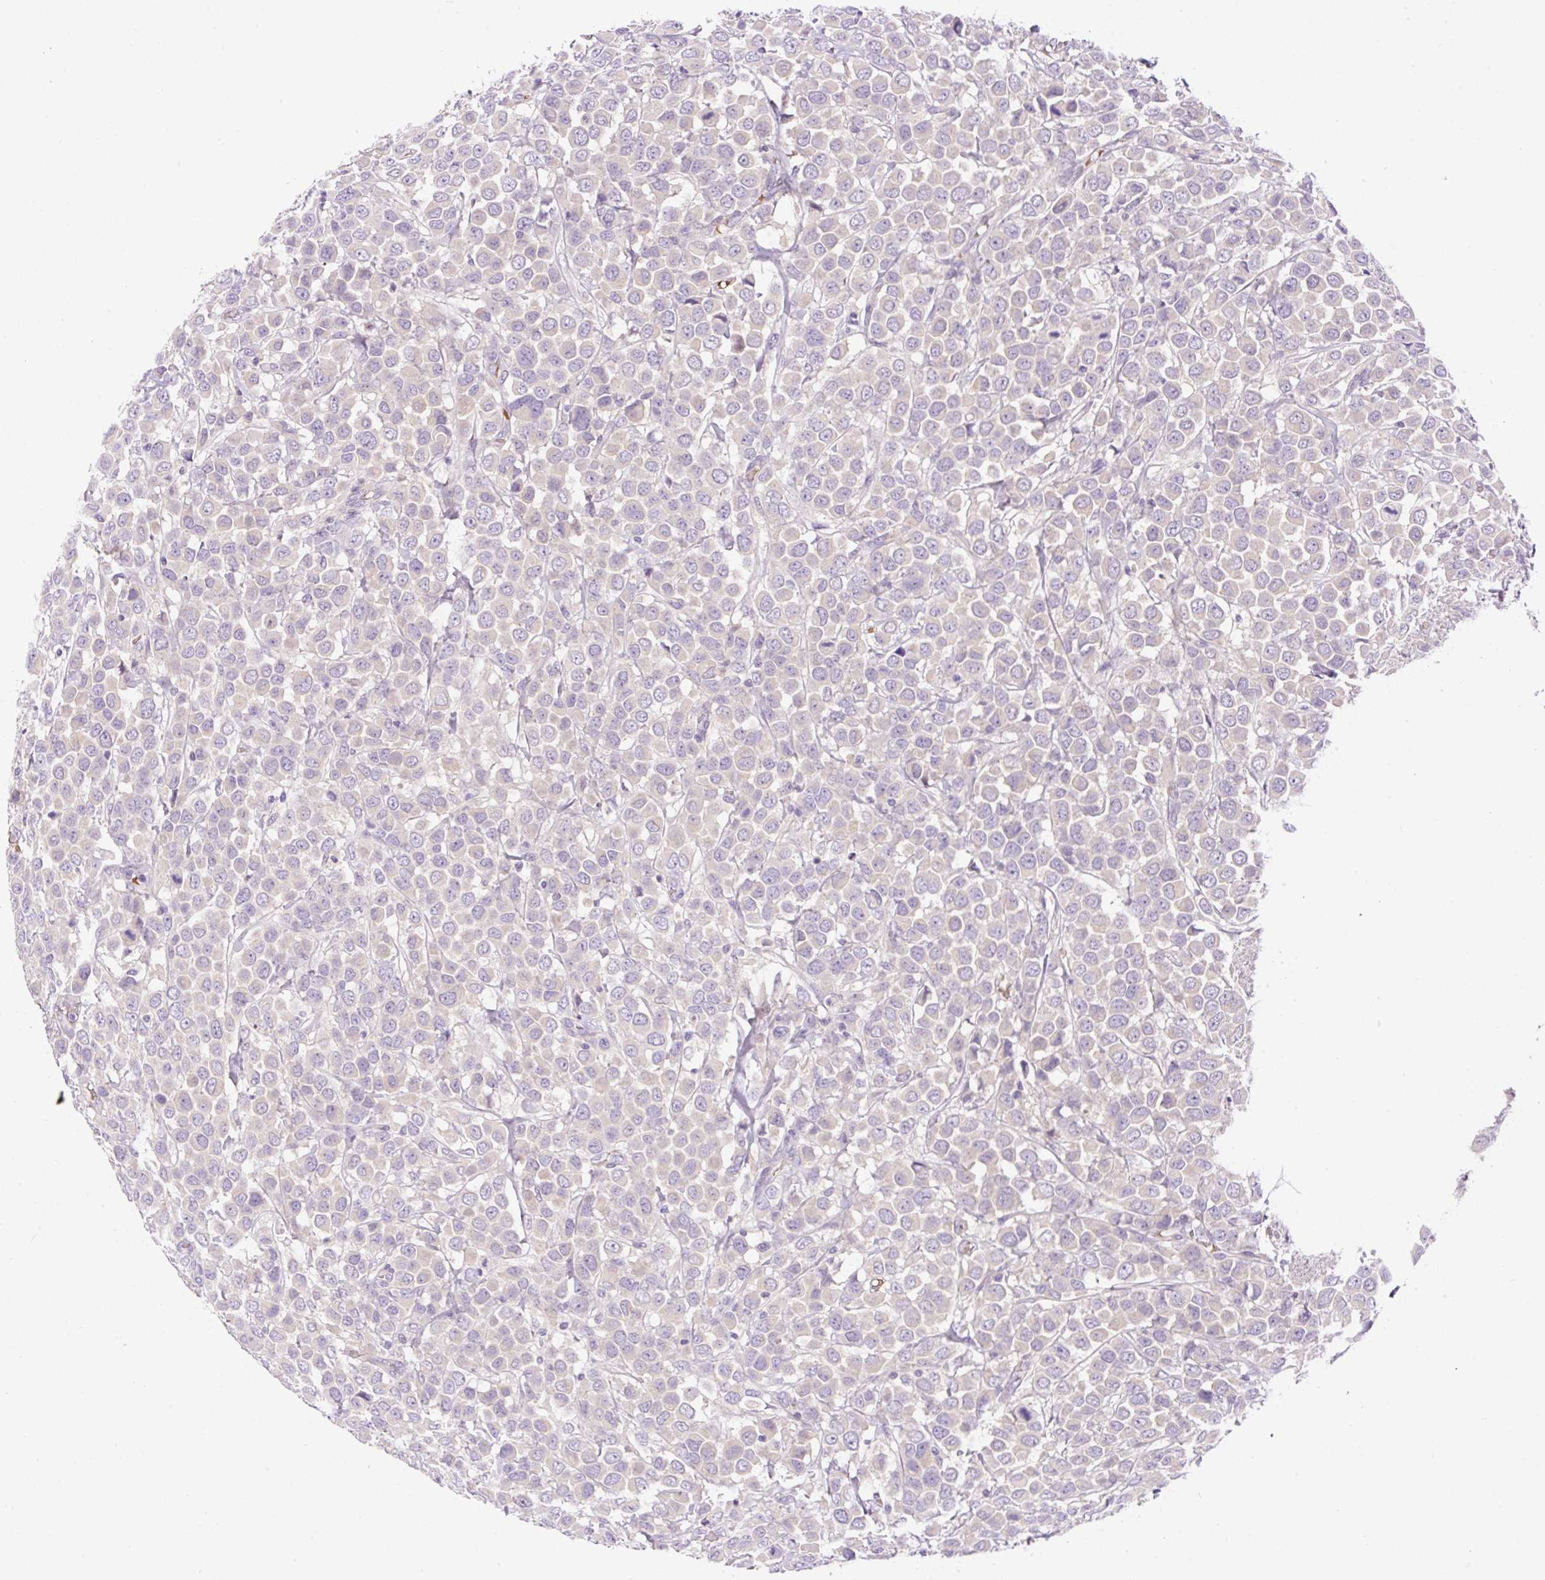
{"staining": {"intensity": "negative", "quantity": "none", "location": "none"}, "tissue": "breast cancer", "cell_type": "Tumor cells", "image_type": "cancer", "snomed": [{"axis": "morphology", "description": "Duct carcinoma"}, {"axis": "topography", "description": "Breast"}], "caption": "Breast cancer was stained to show a protein in brown. There is no significant staining in tumor cells. The staining was performed using DAB to visualize the protein expression in brown, while the nuclei were stained in blue with hematoxylin (Magnification: 20x).", "gene": "LHFPL5", "patient": {"sex": "female", "age": 61}}